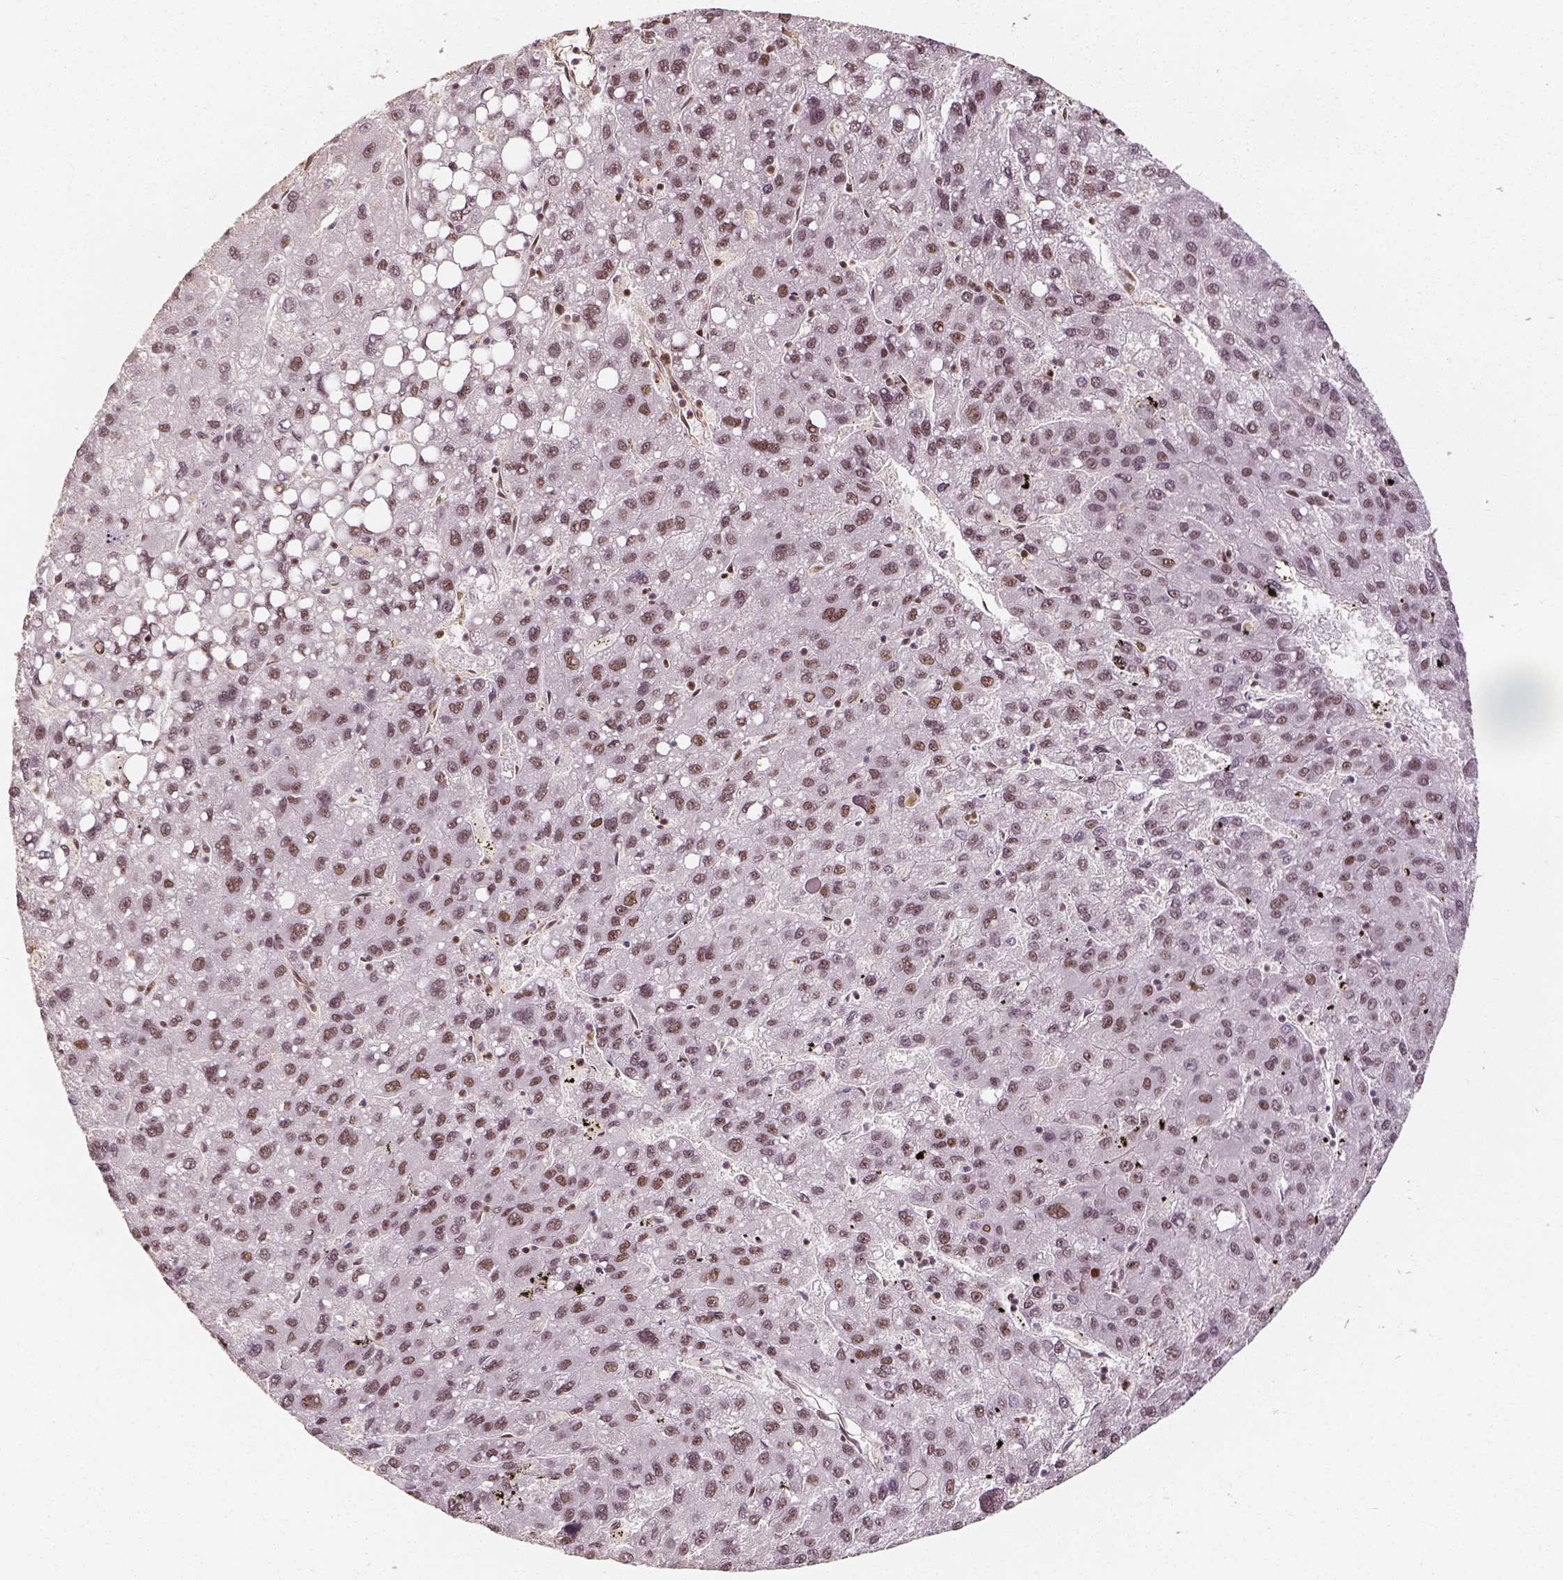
{"staining": {"intensity": "moderate", "quantity": ">75%", "location": "nuclear"}, "tissue": "liver cancer", "cell_type": "Tumor cells", "image_type": "cancer", "snomed": [{"axis": "morphology", "description": "Carcinoma, Hepatocellular, NOS"}, {"axis": "topography", "description": "Liver"}], "caption": "Moderate nuclear positivity for a protein is seen in about >75% of tumor cells of liver hepatocellular carcinoma using immunohistochemistry (IHC).", "gene": "HDAC1", "patient": {"sex": "female", "age": 82}}